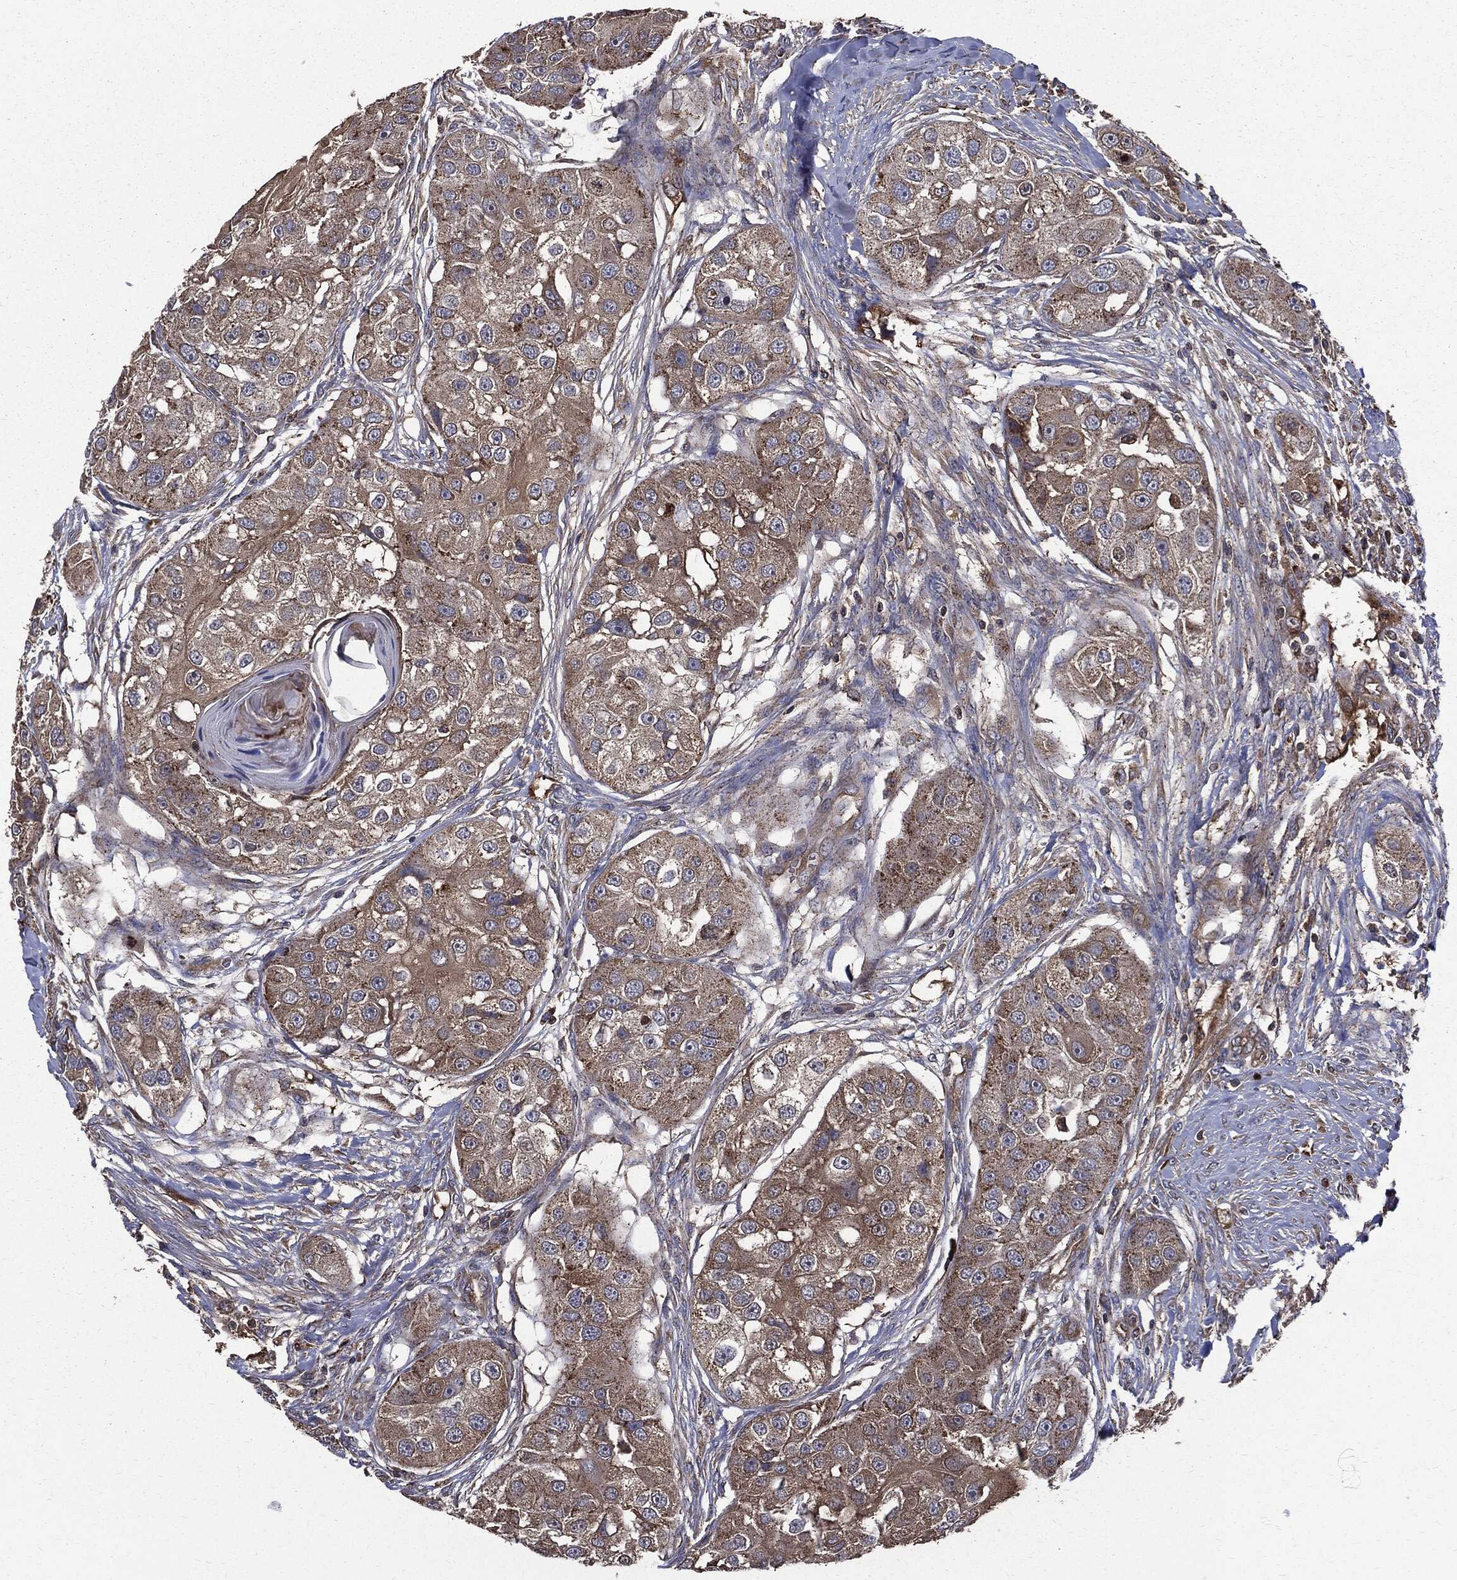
{"staining": {"intensity": "moderate", "quantity": "25%-75%", "location": "cytoplasmic/membranous"}, "tissue": "head and neck cancer", "cell_type": "Tumor cells", "image_type": "cancer", "snomed": [{"axis": "morphology", "description": "Normal tissue, NOS"}, {"axis": "morphology", "description": "Squamous cell carcinoma, NOS"}, {"axis": "topography", "description": "Skeletal muscle"}, {"axis": "topography", "description": "Head-Neck"}], "caption": "Immunohistochemical staining of human head and neck cancer displays moderate cytoplasmic/membranous protein expression in approximately 25%-75% of tumor cells.", "gene": "PDCD6IP", "patient": {"sex": "male", "age": 51}}